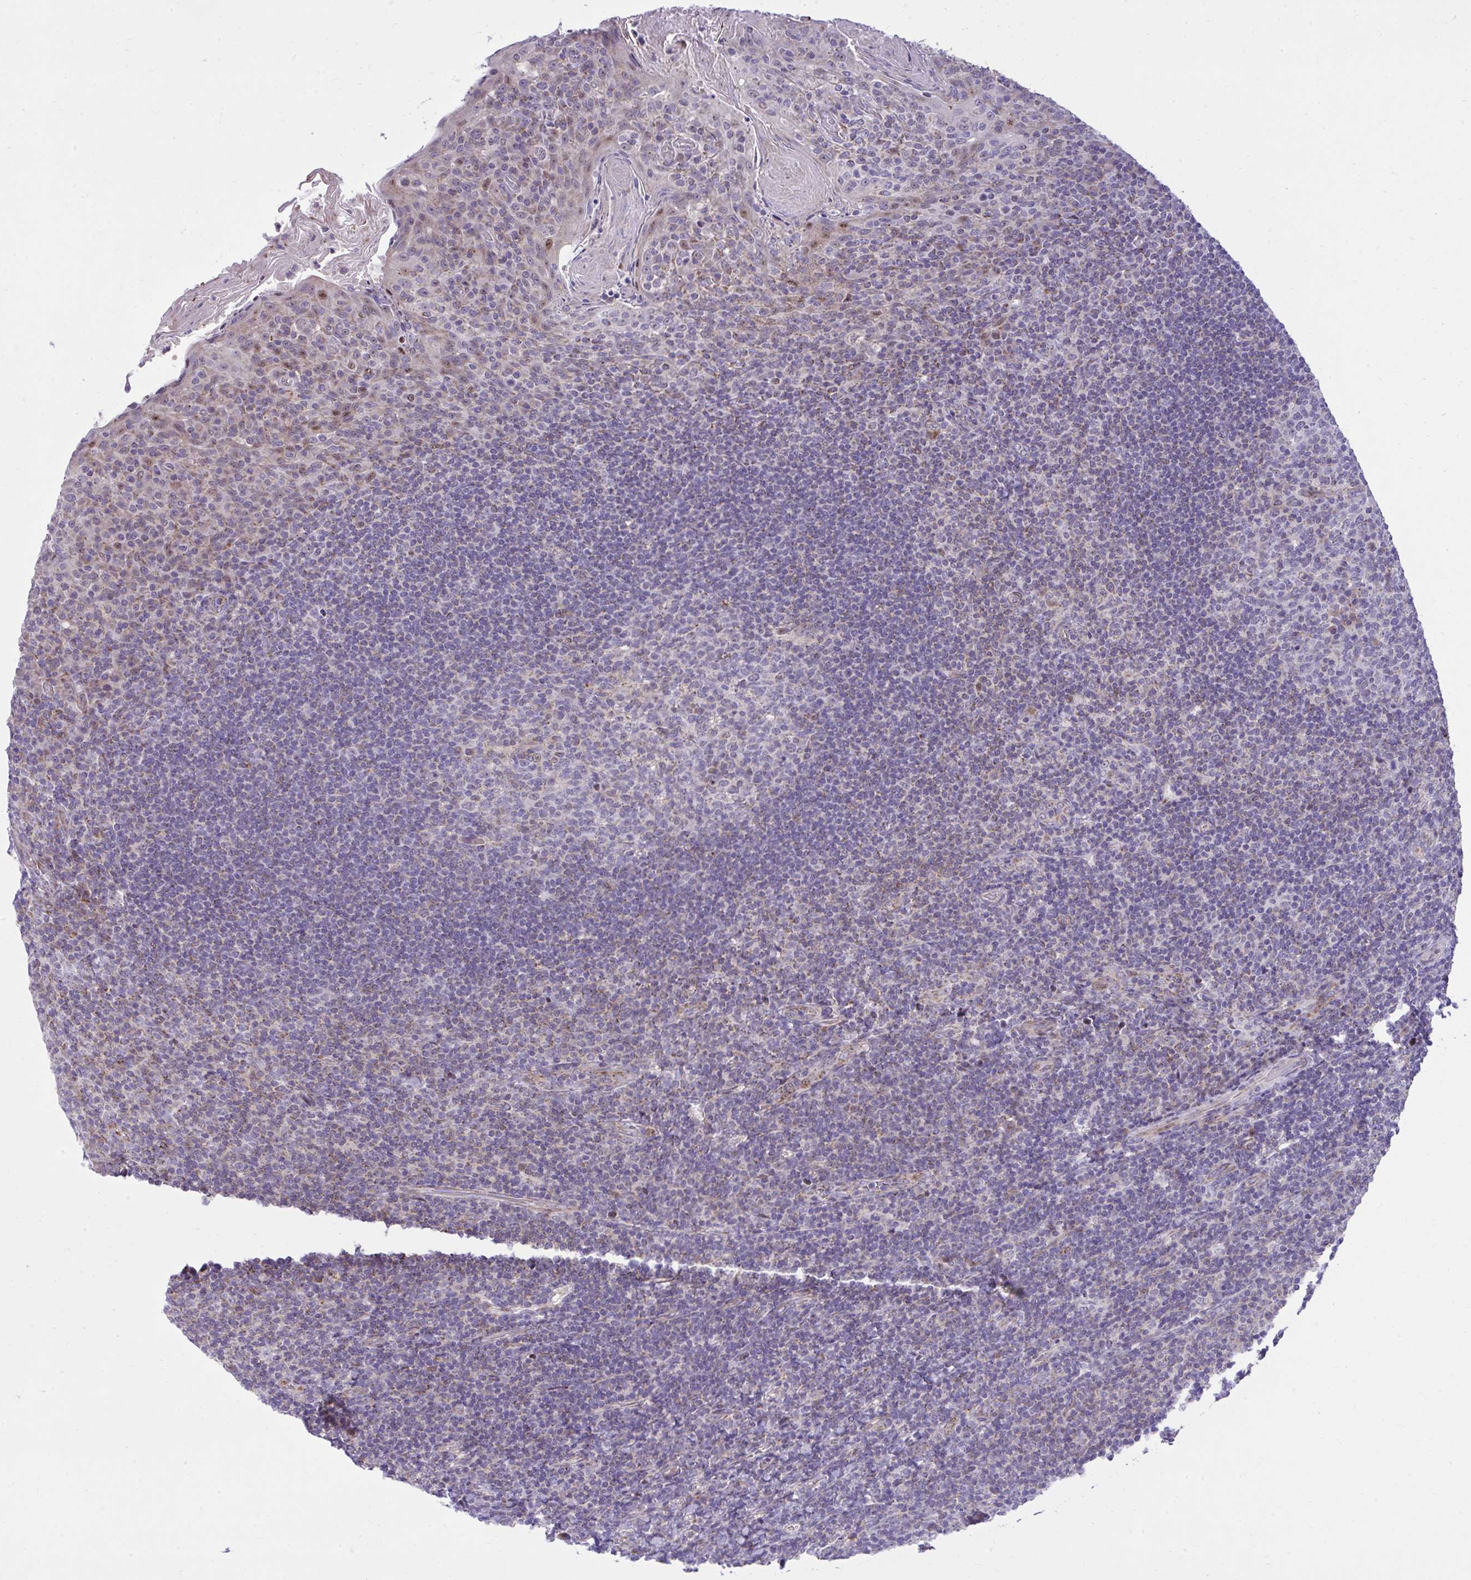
{"staining": {"intensity": "weak", "quantity": "<25%", "location": "nuclear"}, "tissue": "tonsil", "cell_type": "Germinal center cells", "image_type": "normal", "snomed": [{"axis": "morphology", "description": "Normal tissue, NOS"}, {"axis": "topography", "description": "Tonsil"}], "caption": "High magnification brightfield microscopy of normal tonsil stained with DAB (3,3'-diaminobenzidine) (brown) and counterstained with hematoxylin (blue): germinal center cells show no significant expression. Brightfield microscopy of IHC stained with DAB (3,3'-diaminobenzidine) (brown) and hematoxylin (blue), captured at high magnification.", "gene": "GPRIN3", "patient": {"sex": "female", "age": 10}}